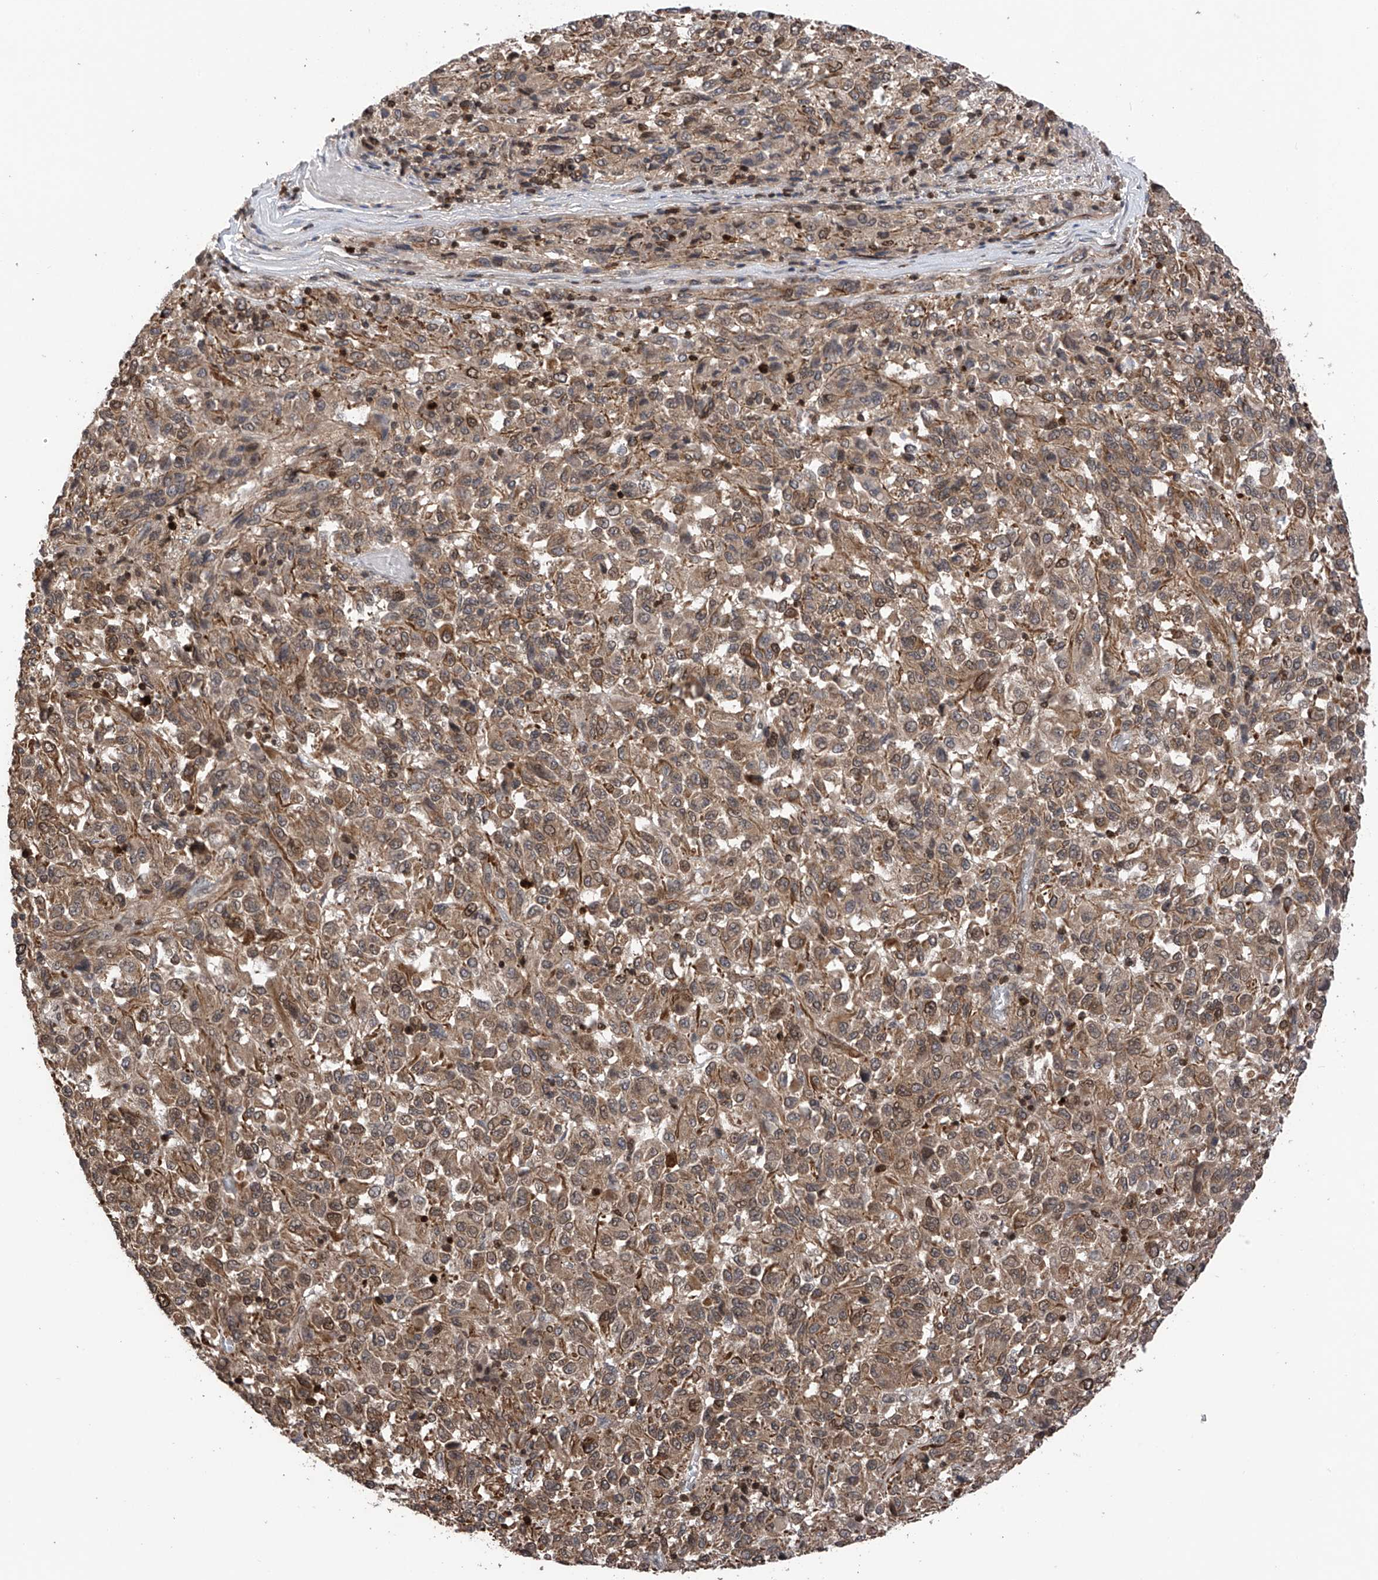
{"staining": {"intensity": "moderate", "quantity": ">75%", "location": "cytoplasmic/membranous,nuclear"}, "tissue": "melanoma", "cell_type": "Tumor cells", "image_type": "cancer", "snomed": [{"axis": "morphology", "description": "Malignant melanoma, Metastatic site"}, {"axis": "topography", "description": "Lung"}], "caption": "Immunohistochemistry (IHC) staining of melanoma, which reveals medium levels of moderate cytoplasmic/membranous and nuclear staining in approximately >75% of tumor cells indicating moderate cytoplasmic/membranous and nuclear protein positivity. The staining was performed using DAB (3,3'-diaminobenzidine) (brown) for protein detection and nuclei were counterstained in hematoxylin (blue).", "gene": "DNAJC9", "patient": {"sex": "male", "age": 64}}